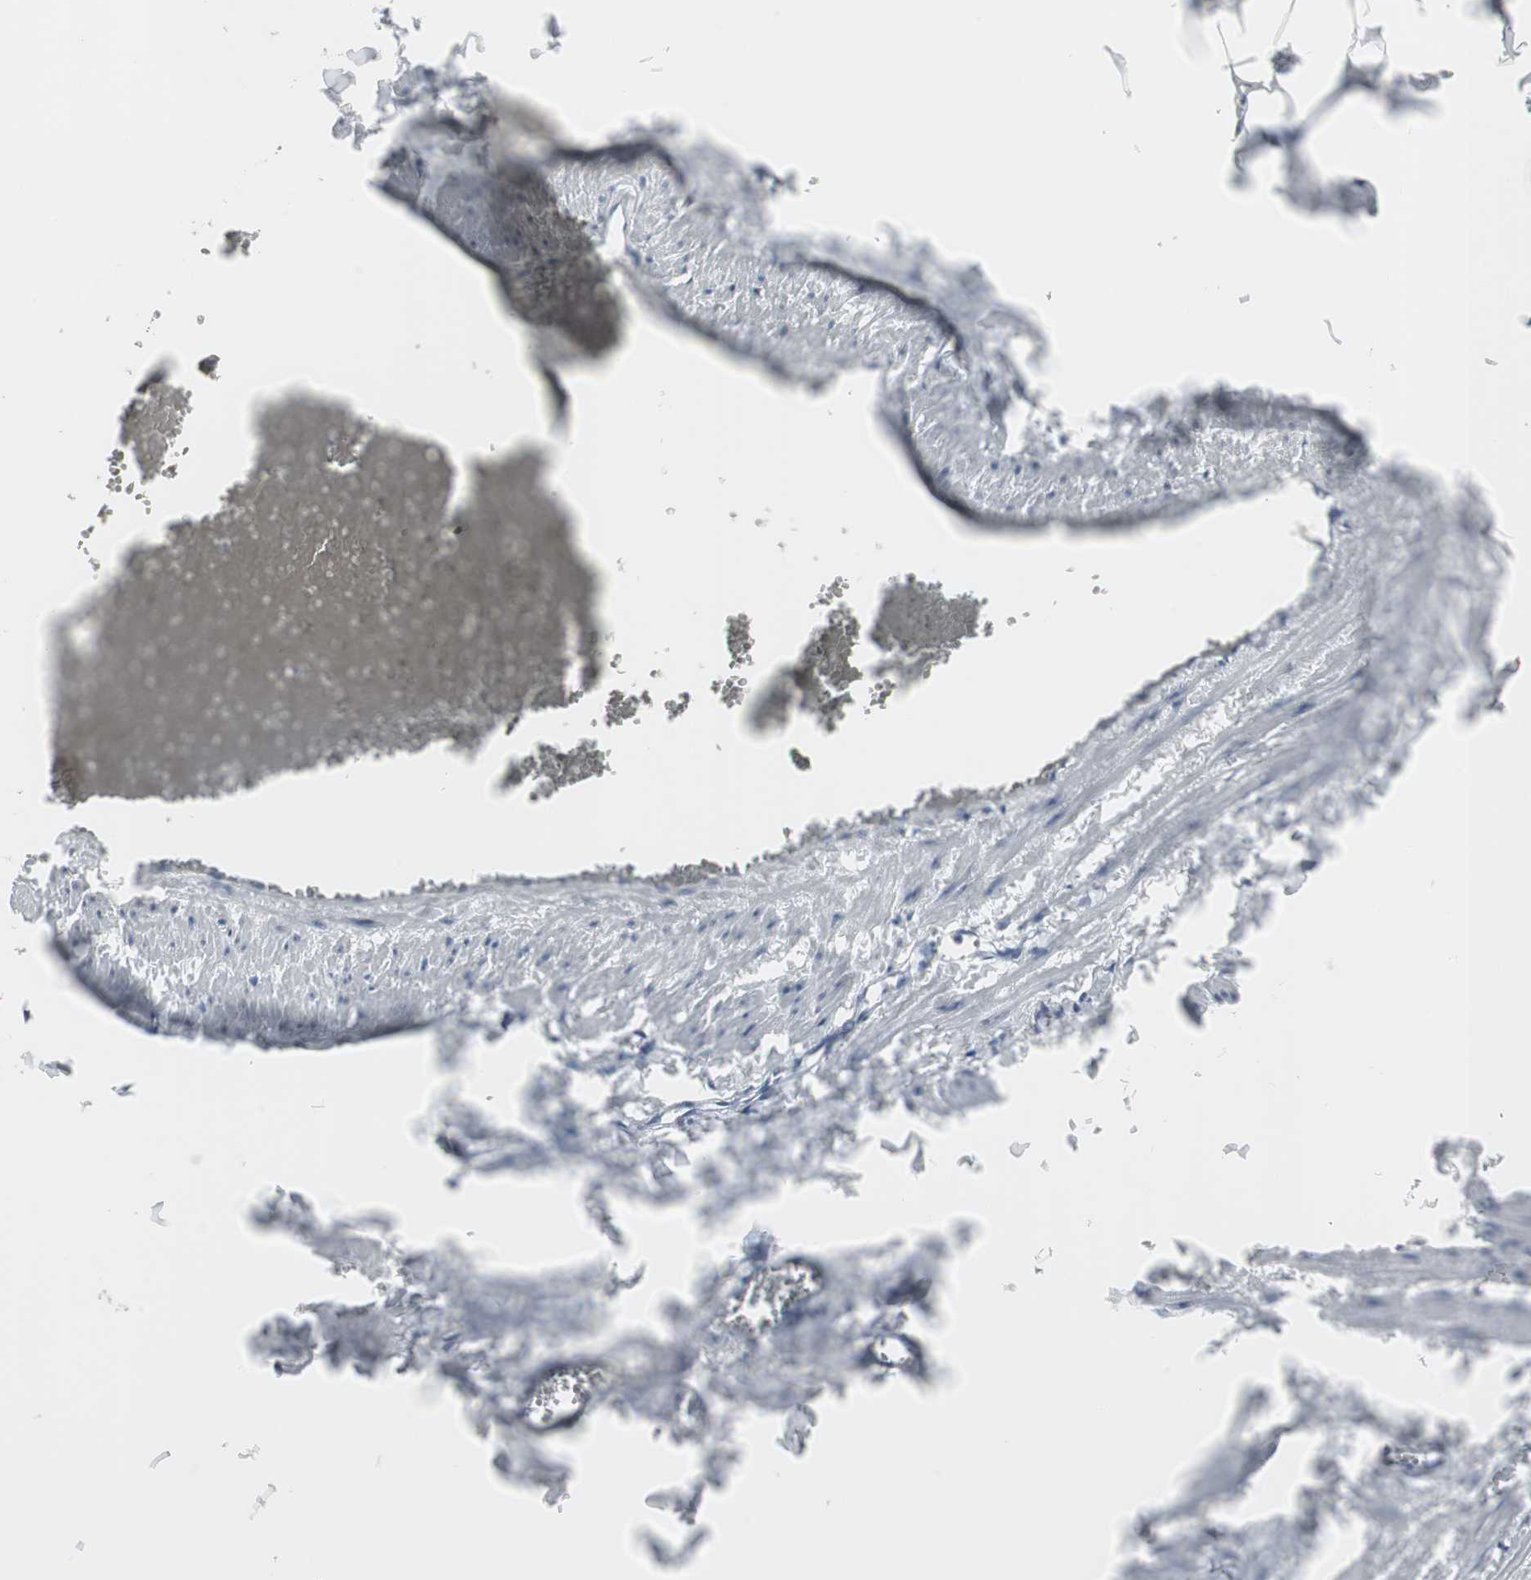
{"staining": {"intensity": "negative", "quantity": "none", "location": "none"}, "tissue": "adipose tissue", "cell_type": "Adipocytes", "image_type": "normal", "snomed": [{"axis": "morphology", "description": "Normal tissue, NOS"}, {"axis": "topography", "description": "Vascular tissue"}], "caption": "IHC micrograph of unremarkable human adipose tissue stained for a protein (brown), which displays no positivity in adipocytes. Brightfield microscopy of IHC stained with DAB (brown) and hematoxylin (blue), captured at high magnification.", "gene": "PI15", "patient": {"sex": "male", "age": 41}}